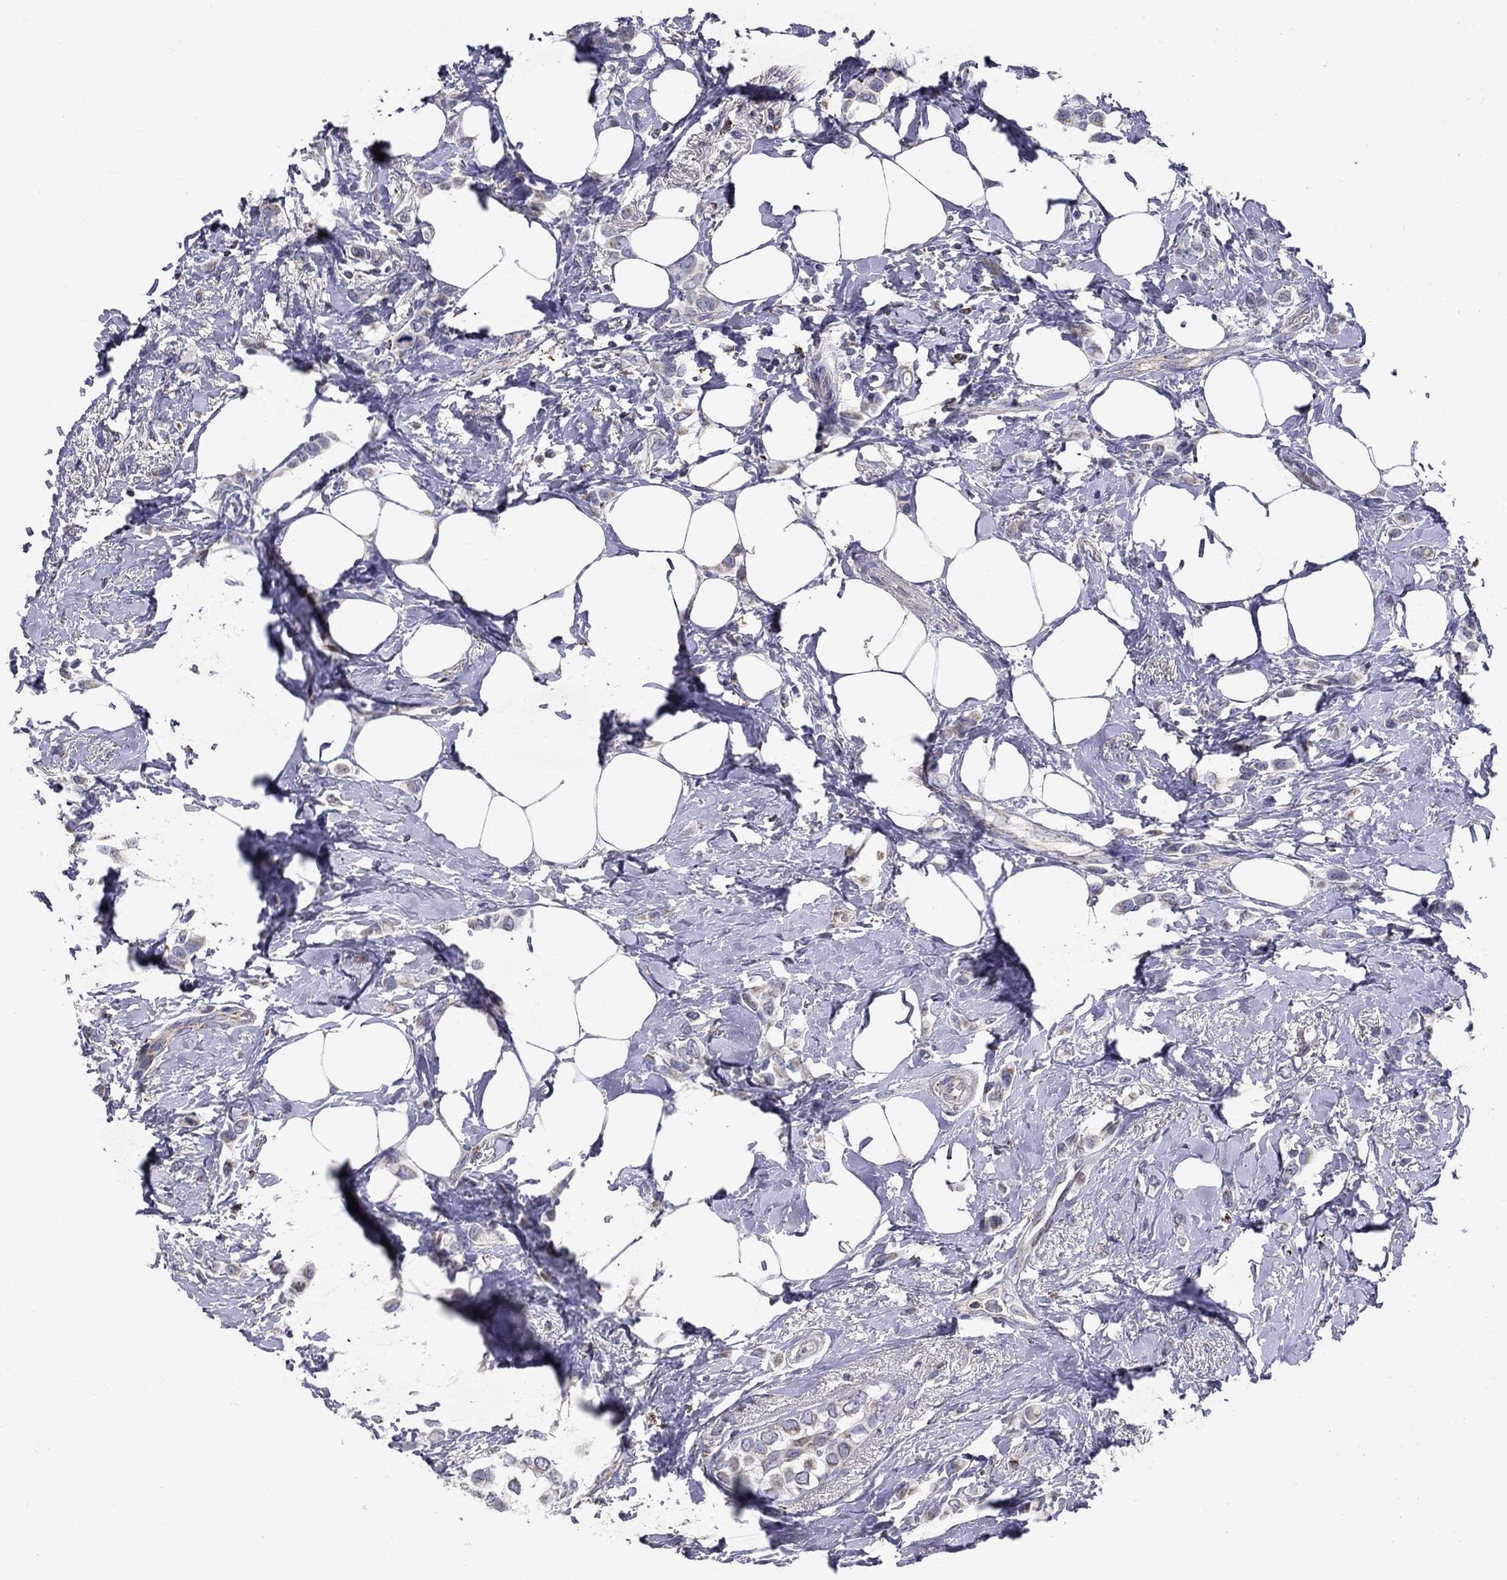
{"staining": {"intensity": "weak", "quantity": "<25%", "location": "cytoplasmic/membranous"}, "tissue": "breast cancer", "cell_type": "Tumor cells", "image_type": "cancer", "snomed": [{"axis": "morphology", "description": "Lobular carcinoma"}, {"axis": "topography", "description": "Breast"}], "caption": "High power microscopy photomicrograph of an immunohistochemistry micrograph of breast cancer (lobular carcinoma), revealing no significant positivity in tumor cells.", "gene": "SLC4A10", "patient": {"sex": "female", "age": 66}}